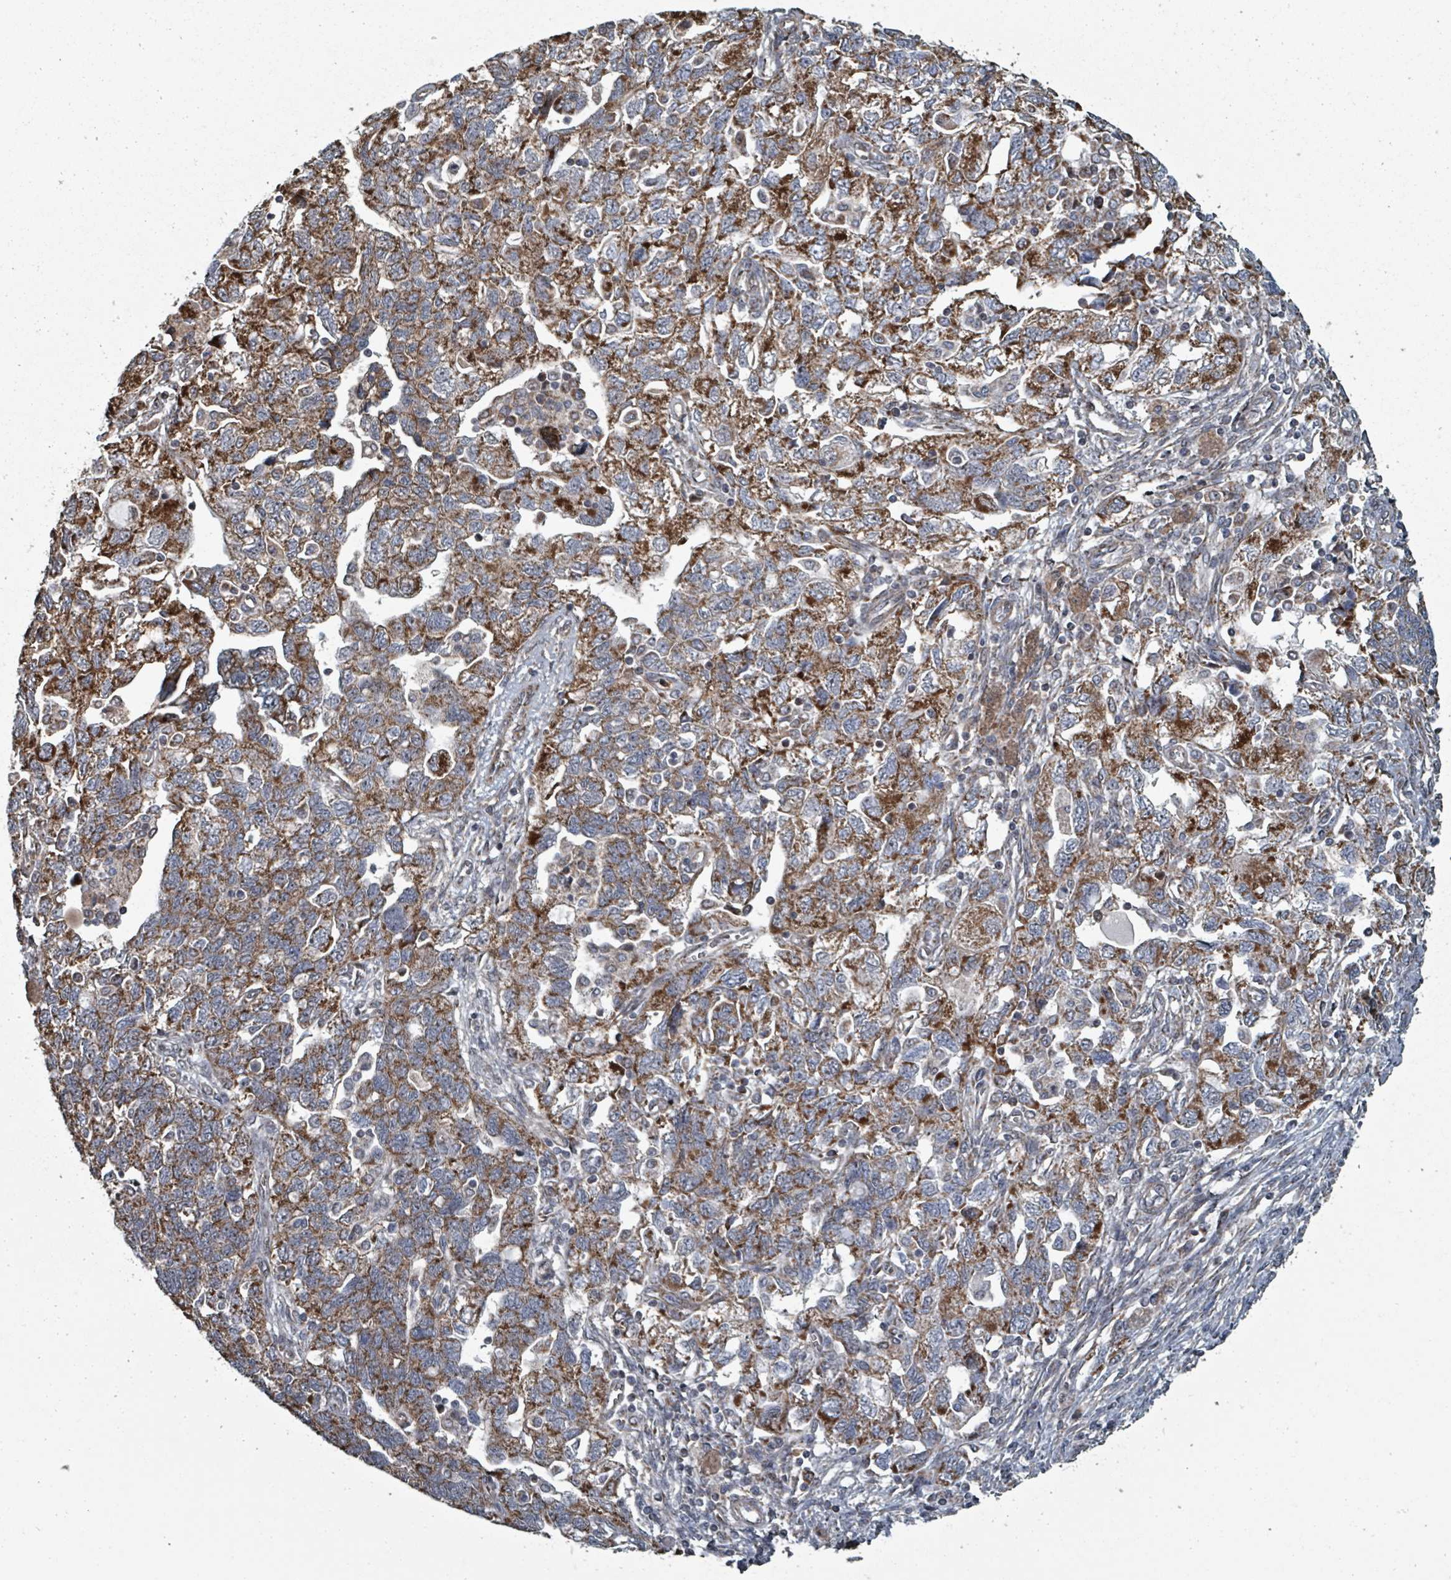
{"staining": {"intensity": "strong", "quantity": ">75%", "location": "cytoplasmic/membranous"}, "tissue": "ovarian cancer", "cell_type": "Tumor cells", "image_type": "cancer", "snomed": [{"axis": "morphology", "description": "Carcinoma, NOS"}, {"axis": "morphology", "description": "Cystadenocarcinoma, serous, NOS"}, {"axis": "topography", "description": "Ovary"}], "caption": "Ovarian carcinoma stained with DAB IHC exhibits high levels of strong cytoplasmic/membranous expression in about >75% of tumor cells. (DAB (3,3'-diaminobenzidine) = brown stain, brightfield microscopy at high magnification).", "gene": "MRPL4", "patient": {"sex": "female", "age": 69}}